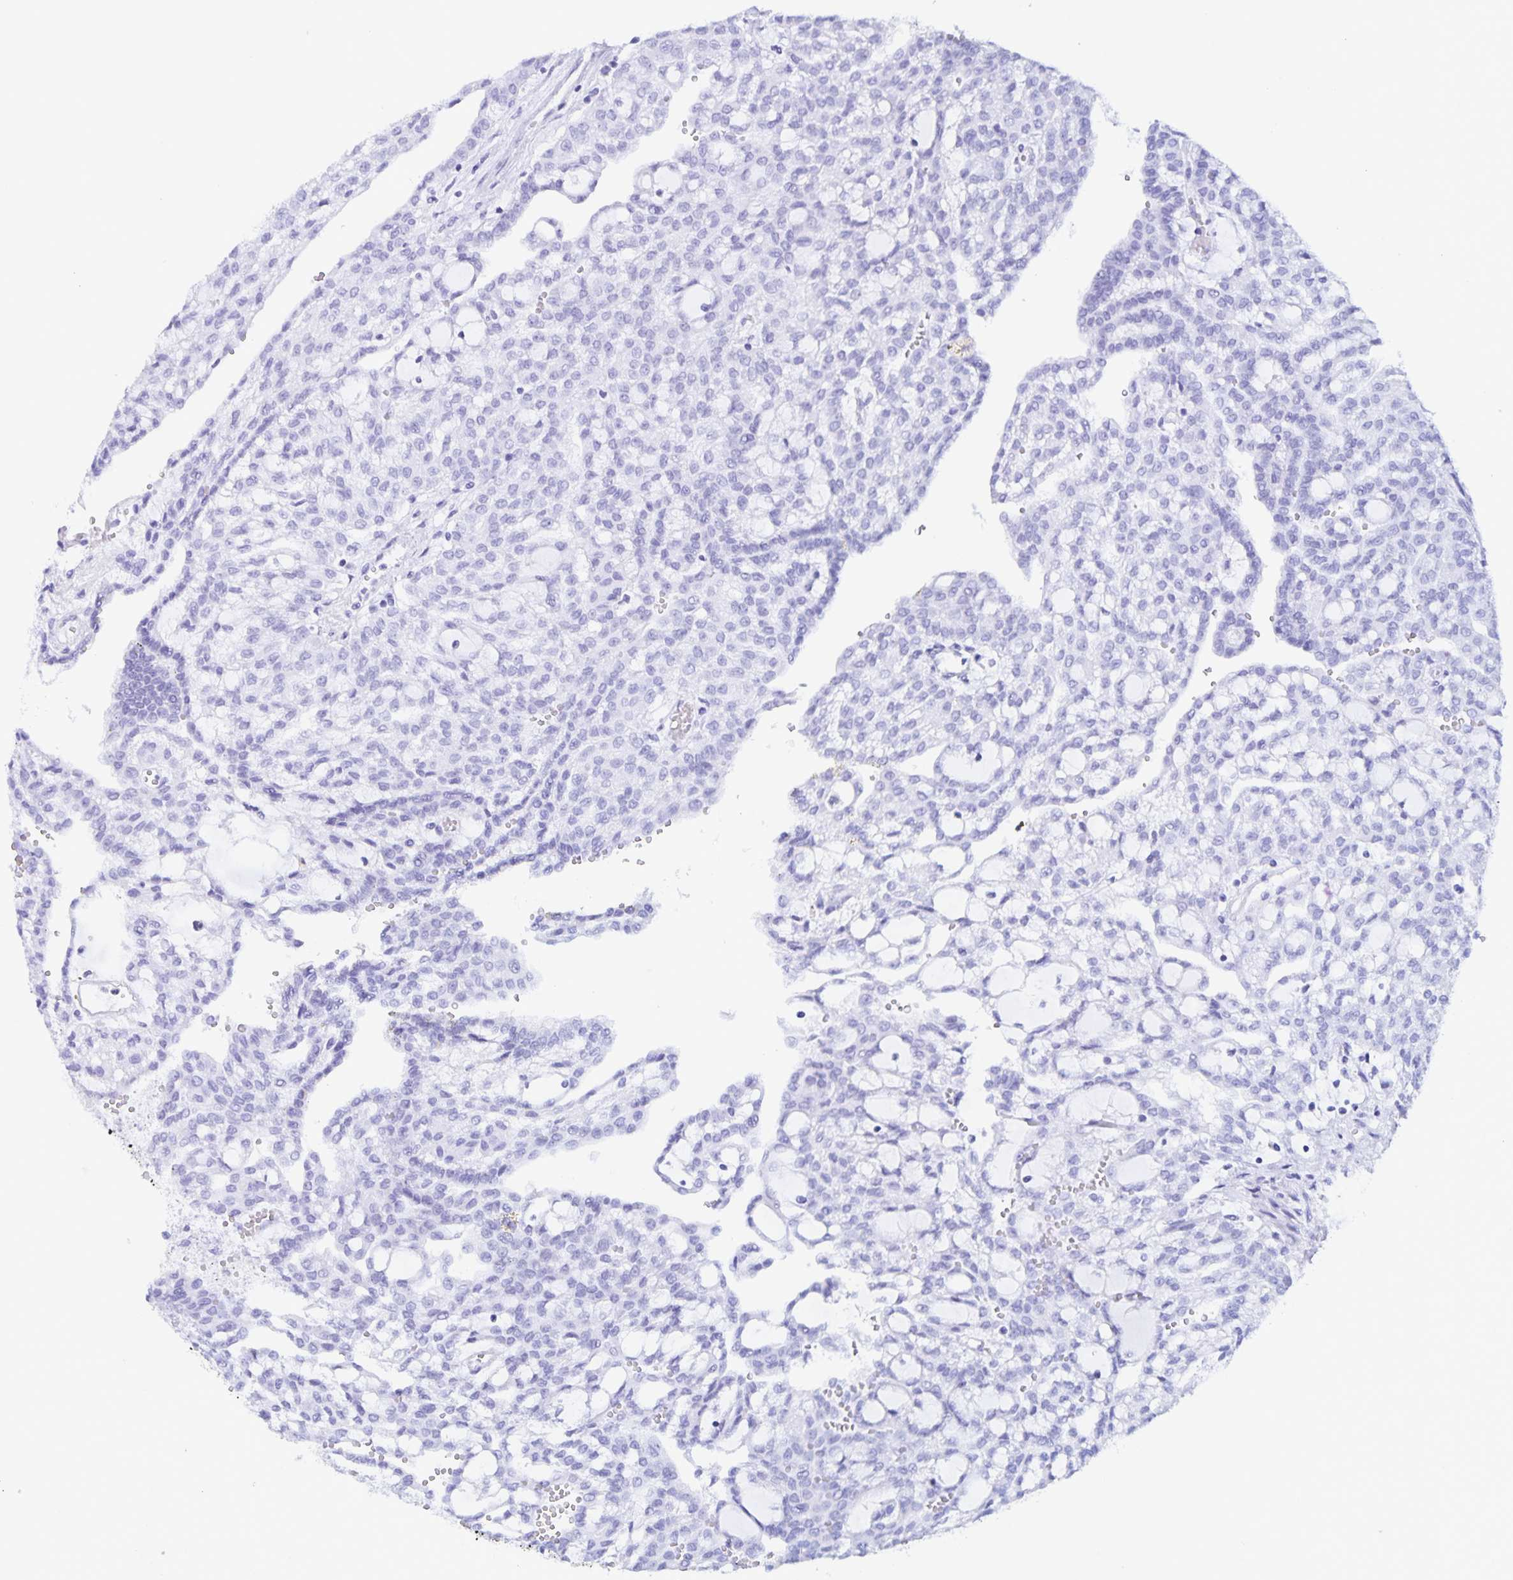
{"staining": {"intensity": "negative", "quantity": "none", "location": "none"}, "tissue": "renal cancer", "cell_type": "Tumor cells", "image_type": "cancer", "snomed": [{"axis": "morphology", "description": "Adenocarcinoma, NOS"}, {"axis": "topography", "description": "Kidney"}], "caption": "High power microscopy image of an IHC image of renal cancer, revealing no significant staining in tumor cells. (DAB (3,3'-diaminobenzidine) IHC with hematoxylin counter stain).", "gene": "RPL36A", "patient": {"sex": "male", "age": 63}}